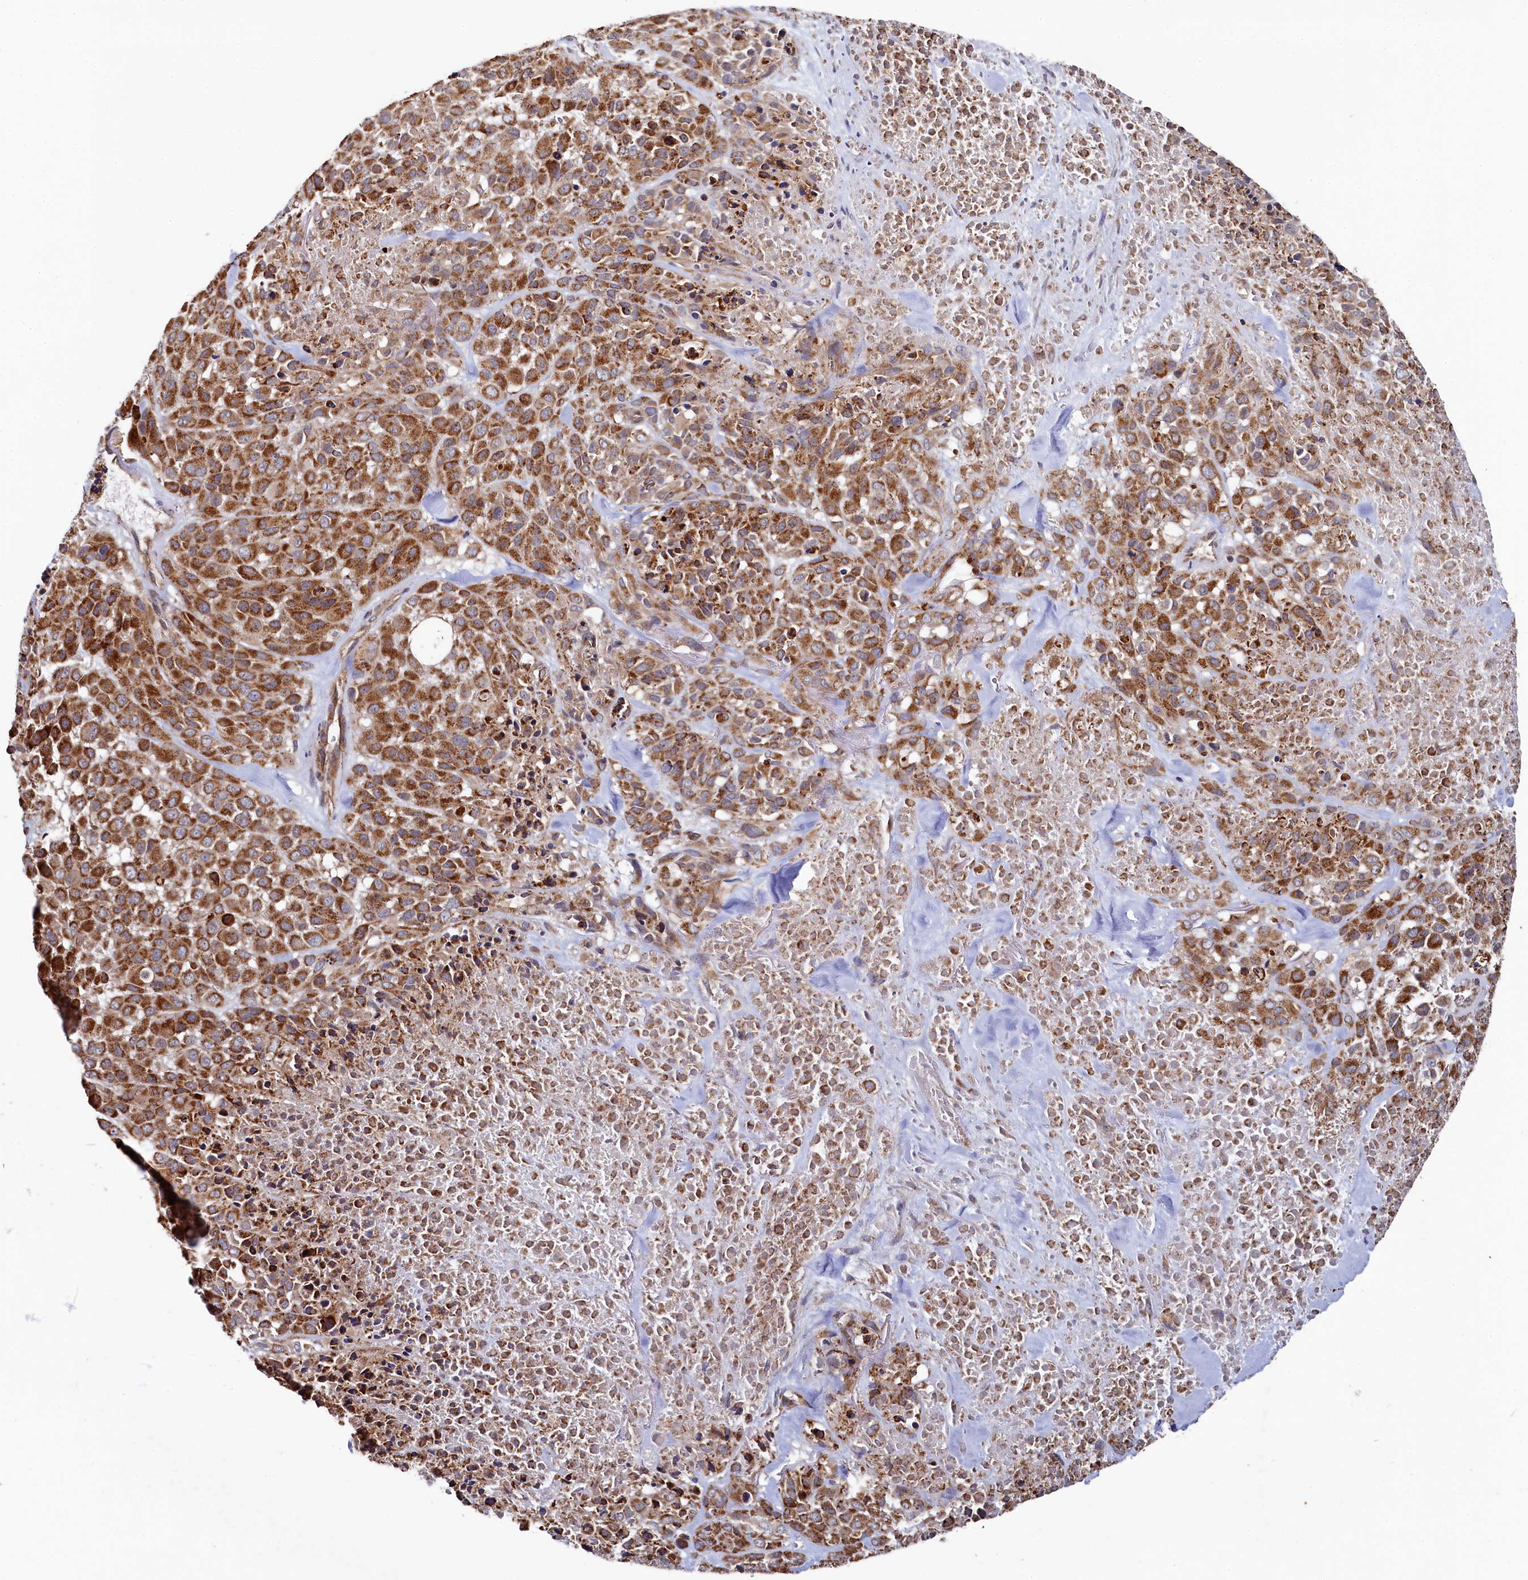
{"staining": {"intensity": "moderate", "quantity": ">75%", "location": "cytoplasmic/membranous"}, "tissue": "melanoma", "cell_type": "Tumor cells", "image_type": "cancer", "snomed": [{"axis": "morphology", "description": "Malignant melanoma, Metastatic site"}, {"axis": "topography", "description": "Skin"}], "caption": "Immunohistochemical staining of melanoma exhibits medium levels of moderate cytoplasmic/membranous staining in approximately >75% of tumor cells.", "gene": "HAUS2", "patient": {"sex": "female", "age": 81}}